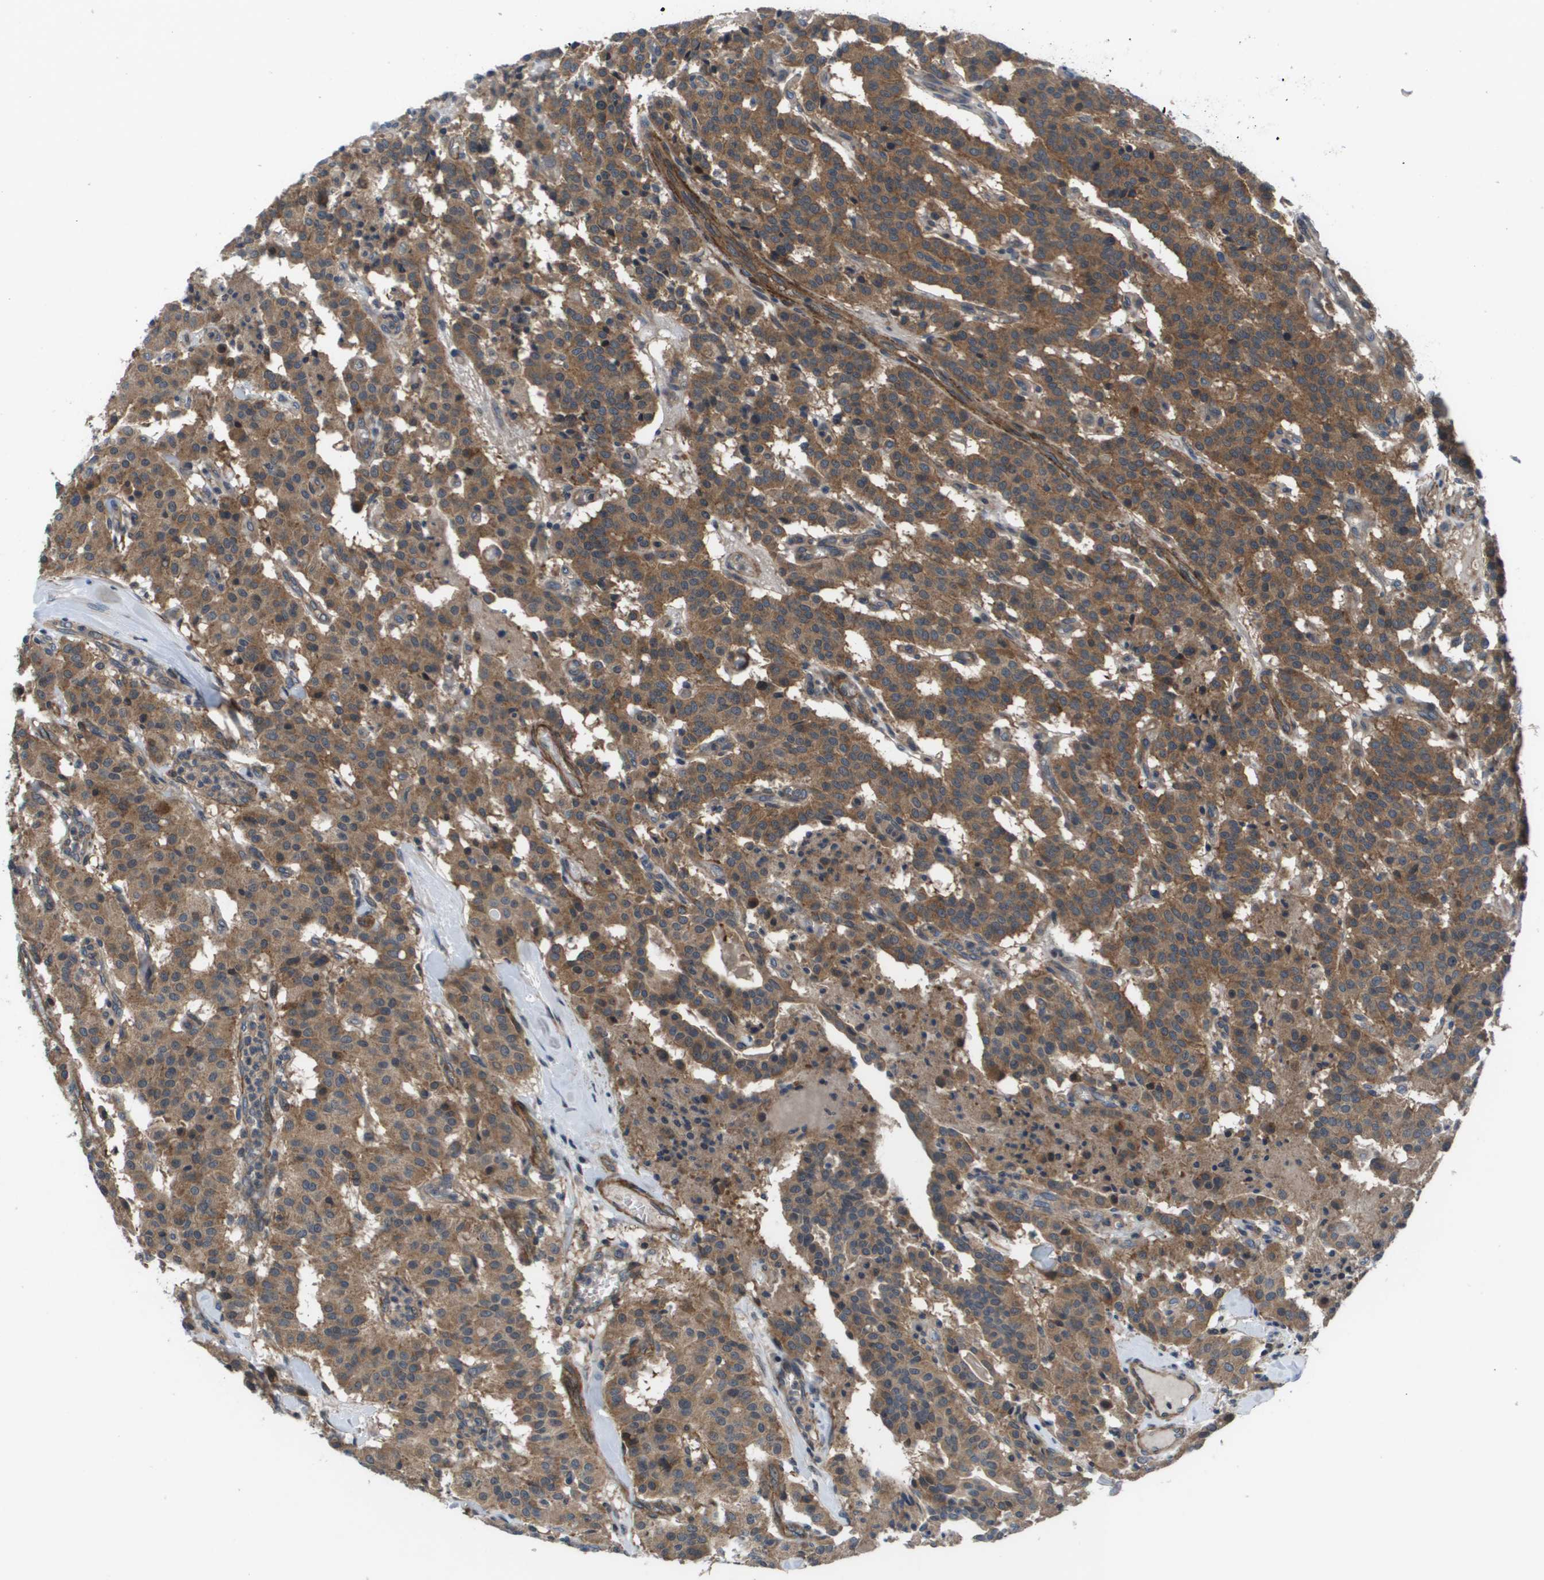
{"staining": {"intensity": "moderate", "quantity": ">75%", "location": "cytoplasmic/membranous"}, "tissue": "carcinoid", "cell_type": "Tumor cells", "image_type": "cancer", "snomed": [{"axis": "morphology", "description": "Carcinoid, malignant, NOS"}, {"axis": "topography", "description": "Lung"}], "caption": "Malignant carcinoid was stained to show a protein in brown. There is medium levels of moderate cytoplasmic/membranous staining in about >75% of tumor cells.", "gene": "ENPP5", "patient": {"sex": "male", "age": 30}}